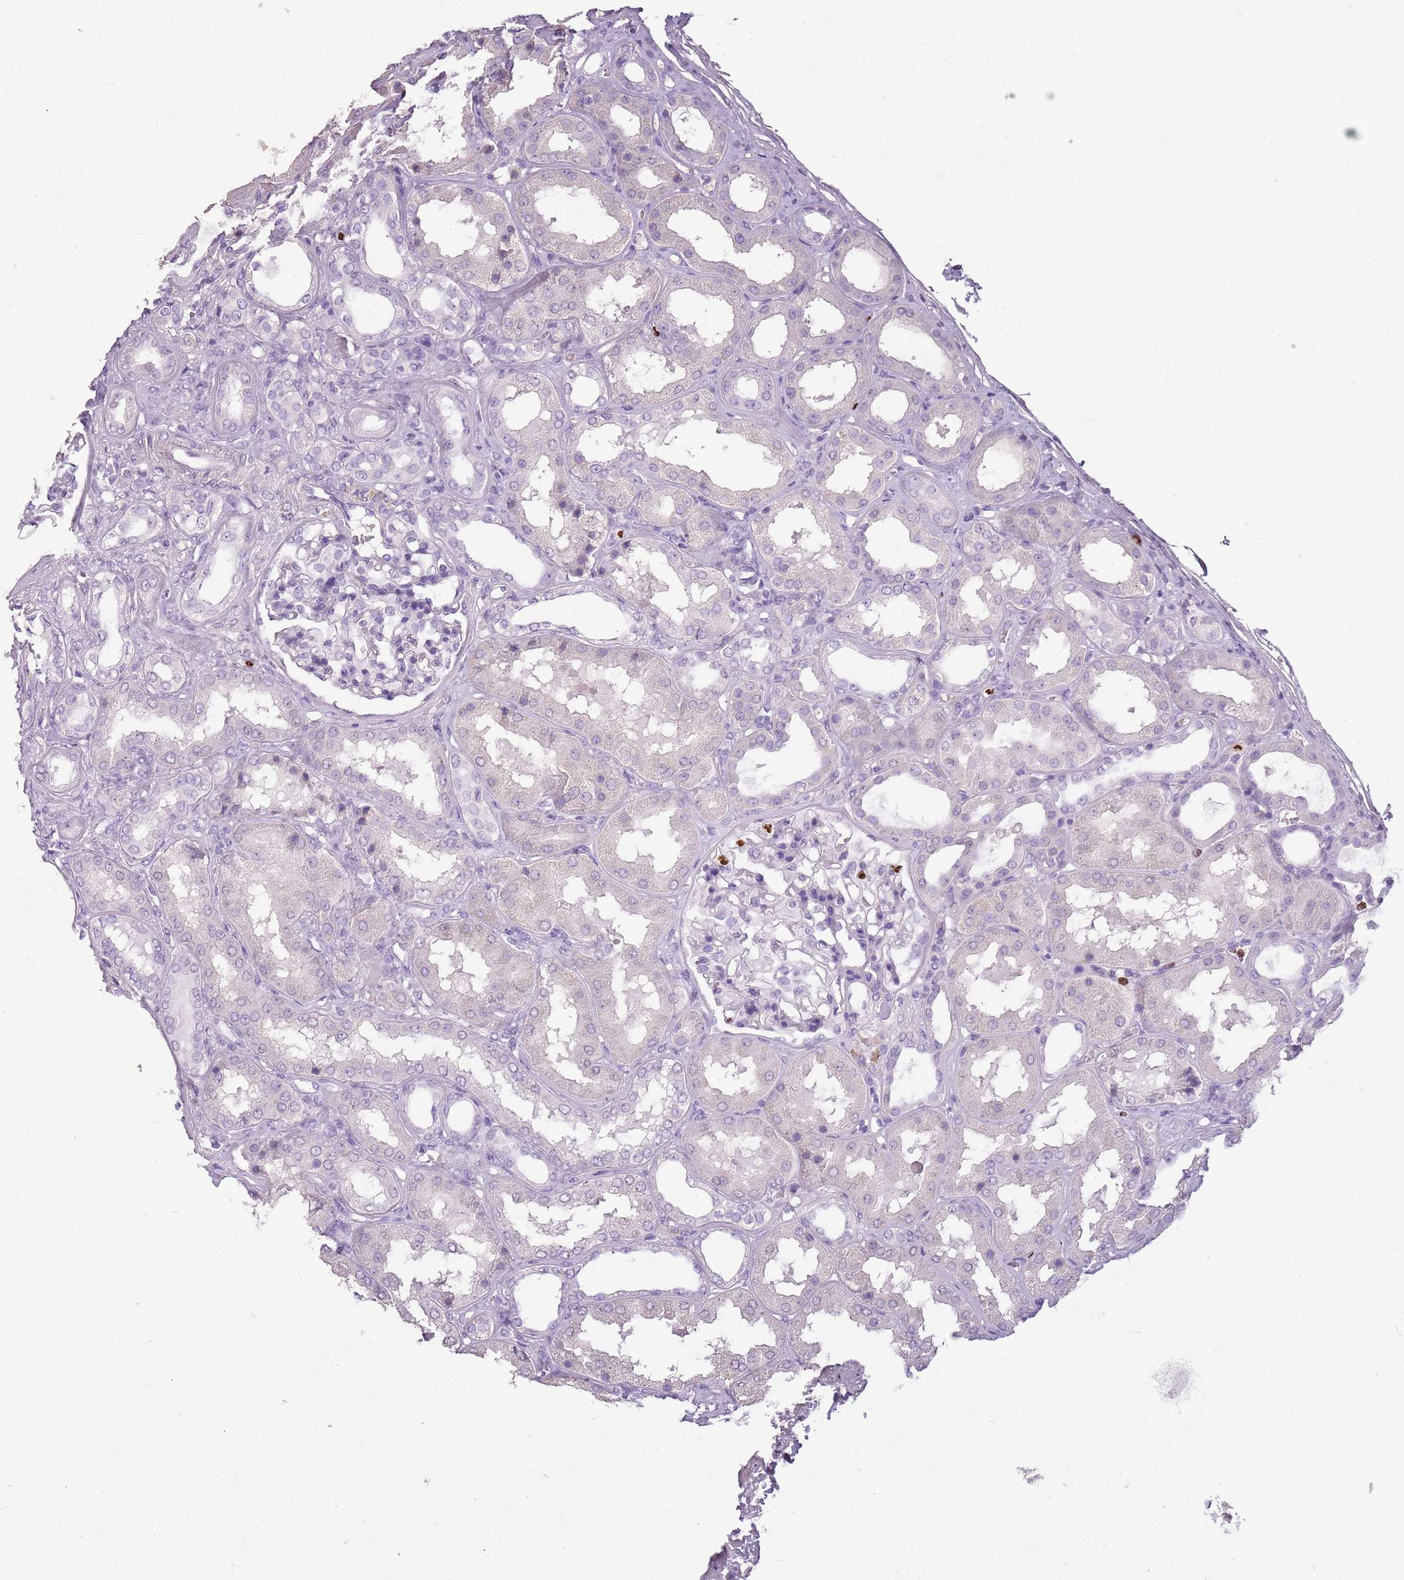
{"staining": {"intensity": "weak", "quantity": "<25%", "location": "nuclear"}, "tissue": "kidney", "cell_type": "Cells in glomeruli", "image_type": "normal", "snomed": [{"axis": "morphology", "description": "Normal tissue, NOS"}, {"axis": "topography", "description": "Kidney"}], "caption": "Immunohistochemistry image of normal human kidney stained for a protein (brown), which exhibits no positivity in cells in glomeruli. (Brightfield microscopy of DAB (3,3'-diaminobenzidine) IHC at high magnification).", "gene": "CELF6", "patient": {"sex": "female", "age": 56}}